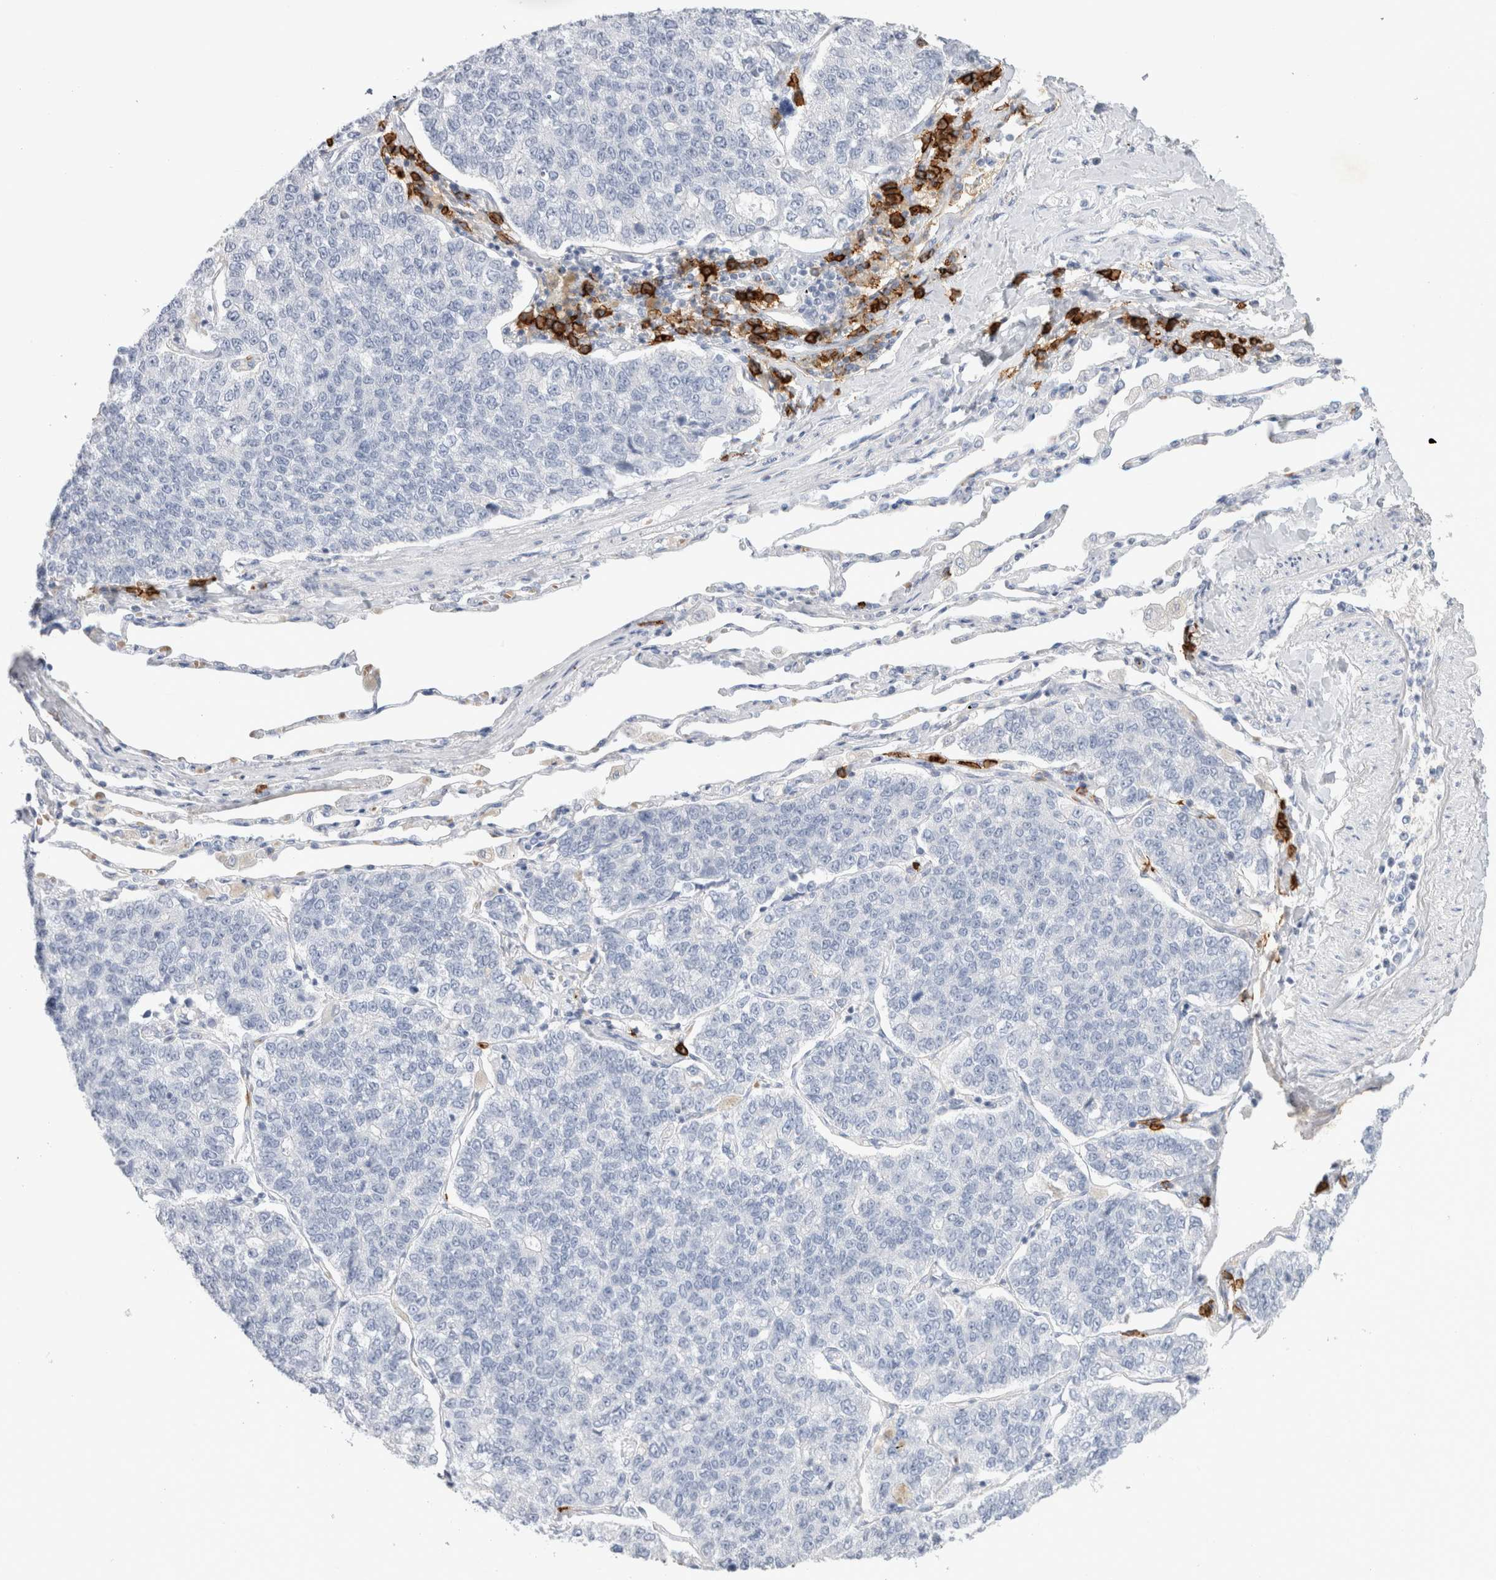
{"staining": {"intensity": "negative", "quantity": "none", "location": "none"}, "tissue": "lung cancer", "cell_type": "Tumor cells", "image_type": "cancer", "snomed": [{"axis": "morphology", "description": "Adenocarcinoma, NOS"}, {"axis": "topography", "description": "Lung"}], "caption": "Lung cancer (adenocarcinoma) was stained to show a protein in brown. There is no significant expression in tumor cells. (Brightfield microscopy of DAB (3,3'-diaminobenzidine) immunohistochemistry at high magnification).", "gene": "CD38", "patient": {"sex": "male", "age": 49}}